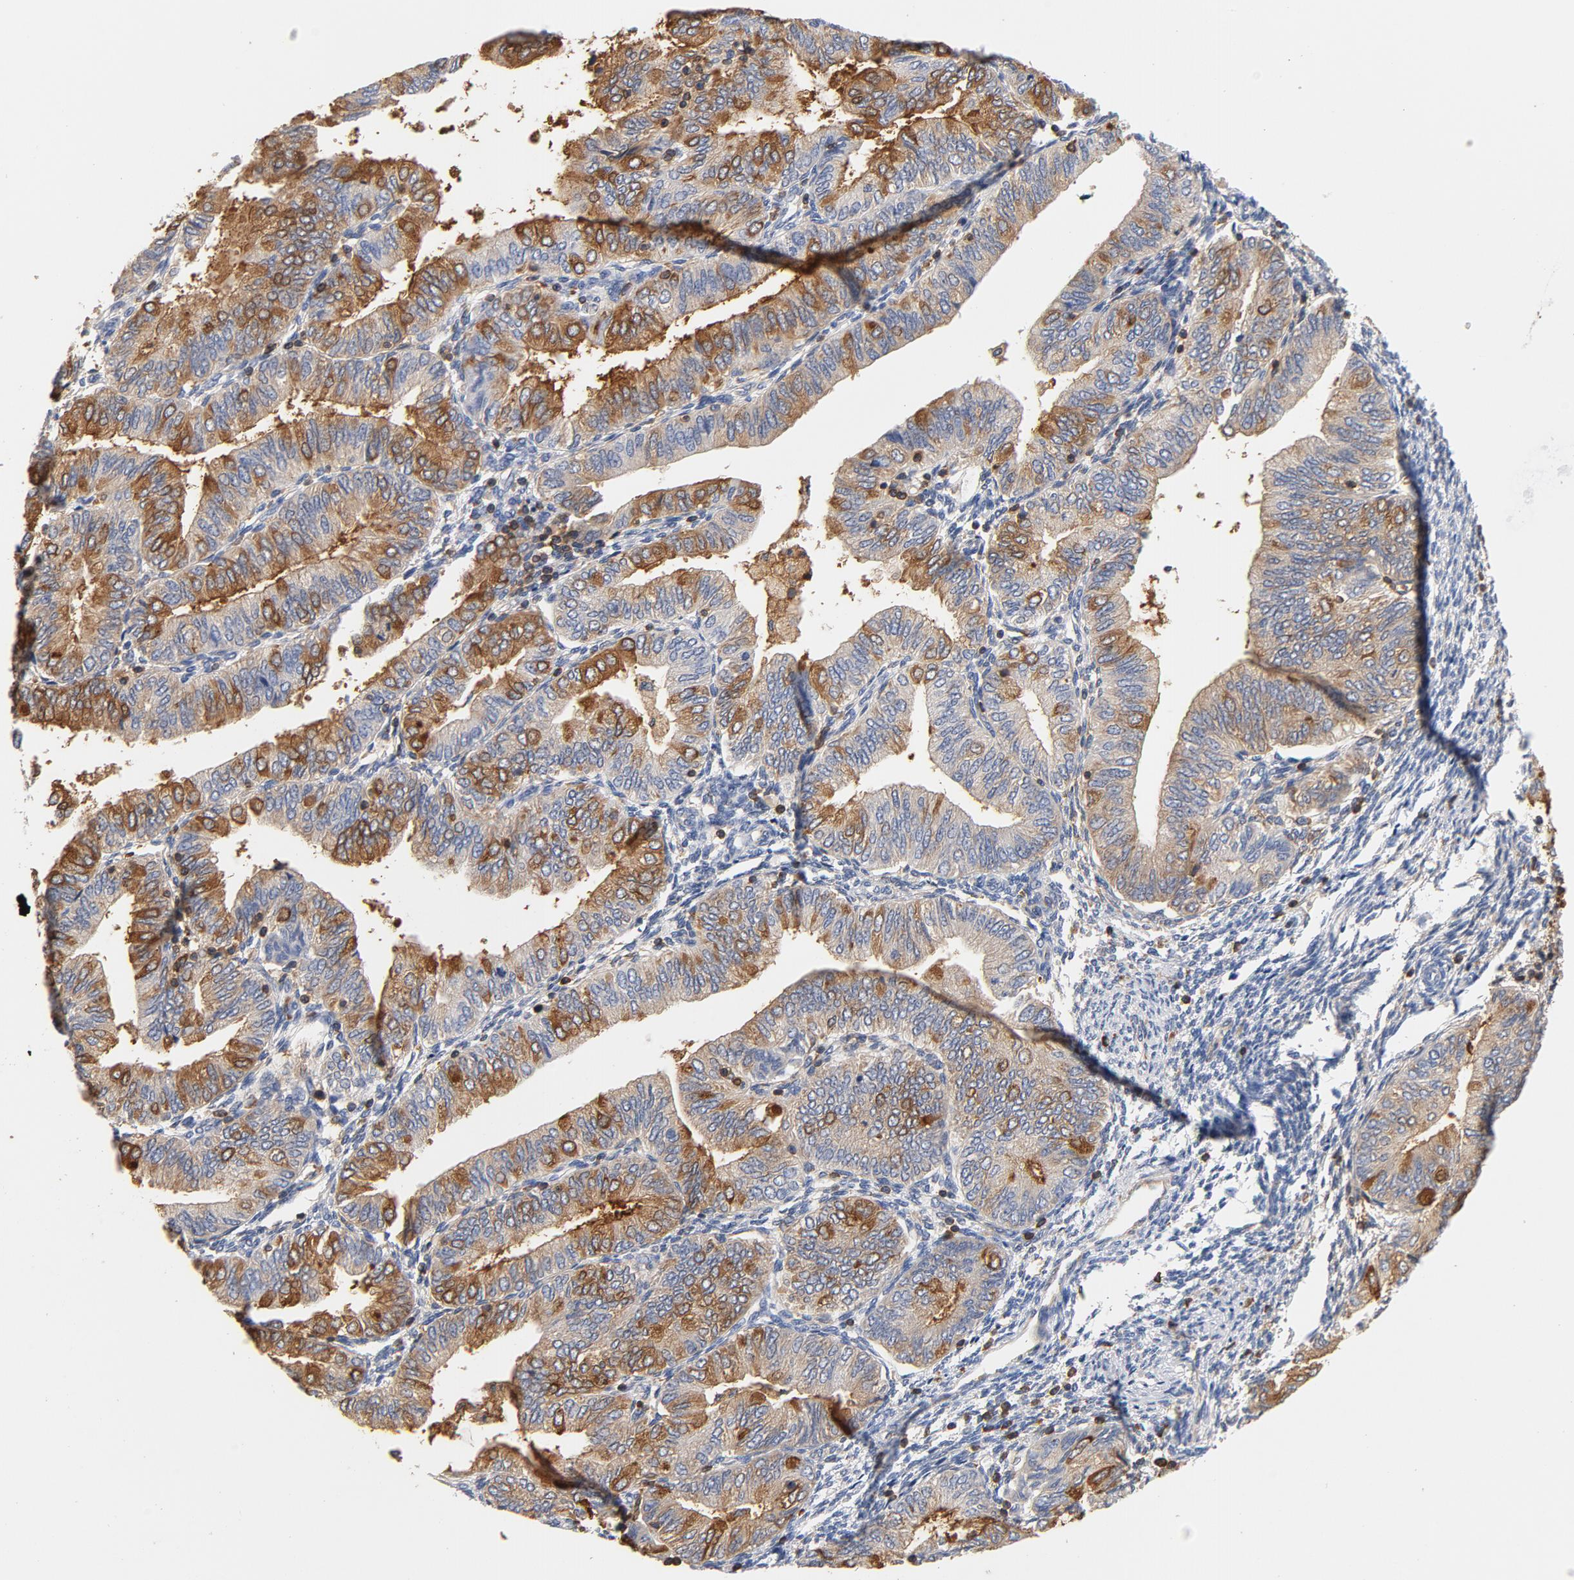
{"staining": {"intensity": "moderate", "quantity": ">75%", "location": "cytoplasmic/membranous"}, "tissue": "endometrial cancer", "cell_type": "Tumor cells", "image_type": "cancer", "snomed": [{"axis": "morphology", "description": "Adenocarcinoma, NOS"}, {"axis": "topography", "description": "Endometrium"}], "caption": "Immunohistochemical staining of endometrial cancer demonstrates medium levels of moderate cytoplasmic/membranous staining in about >75% of tumor cells. (DAB IHC with brightfield microscopy, high magnification).", "gene": "EZR", "patient": {"sex": "female", "age": 51}}